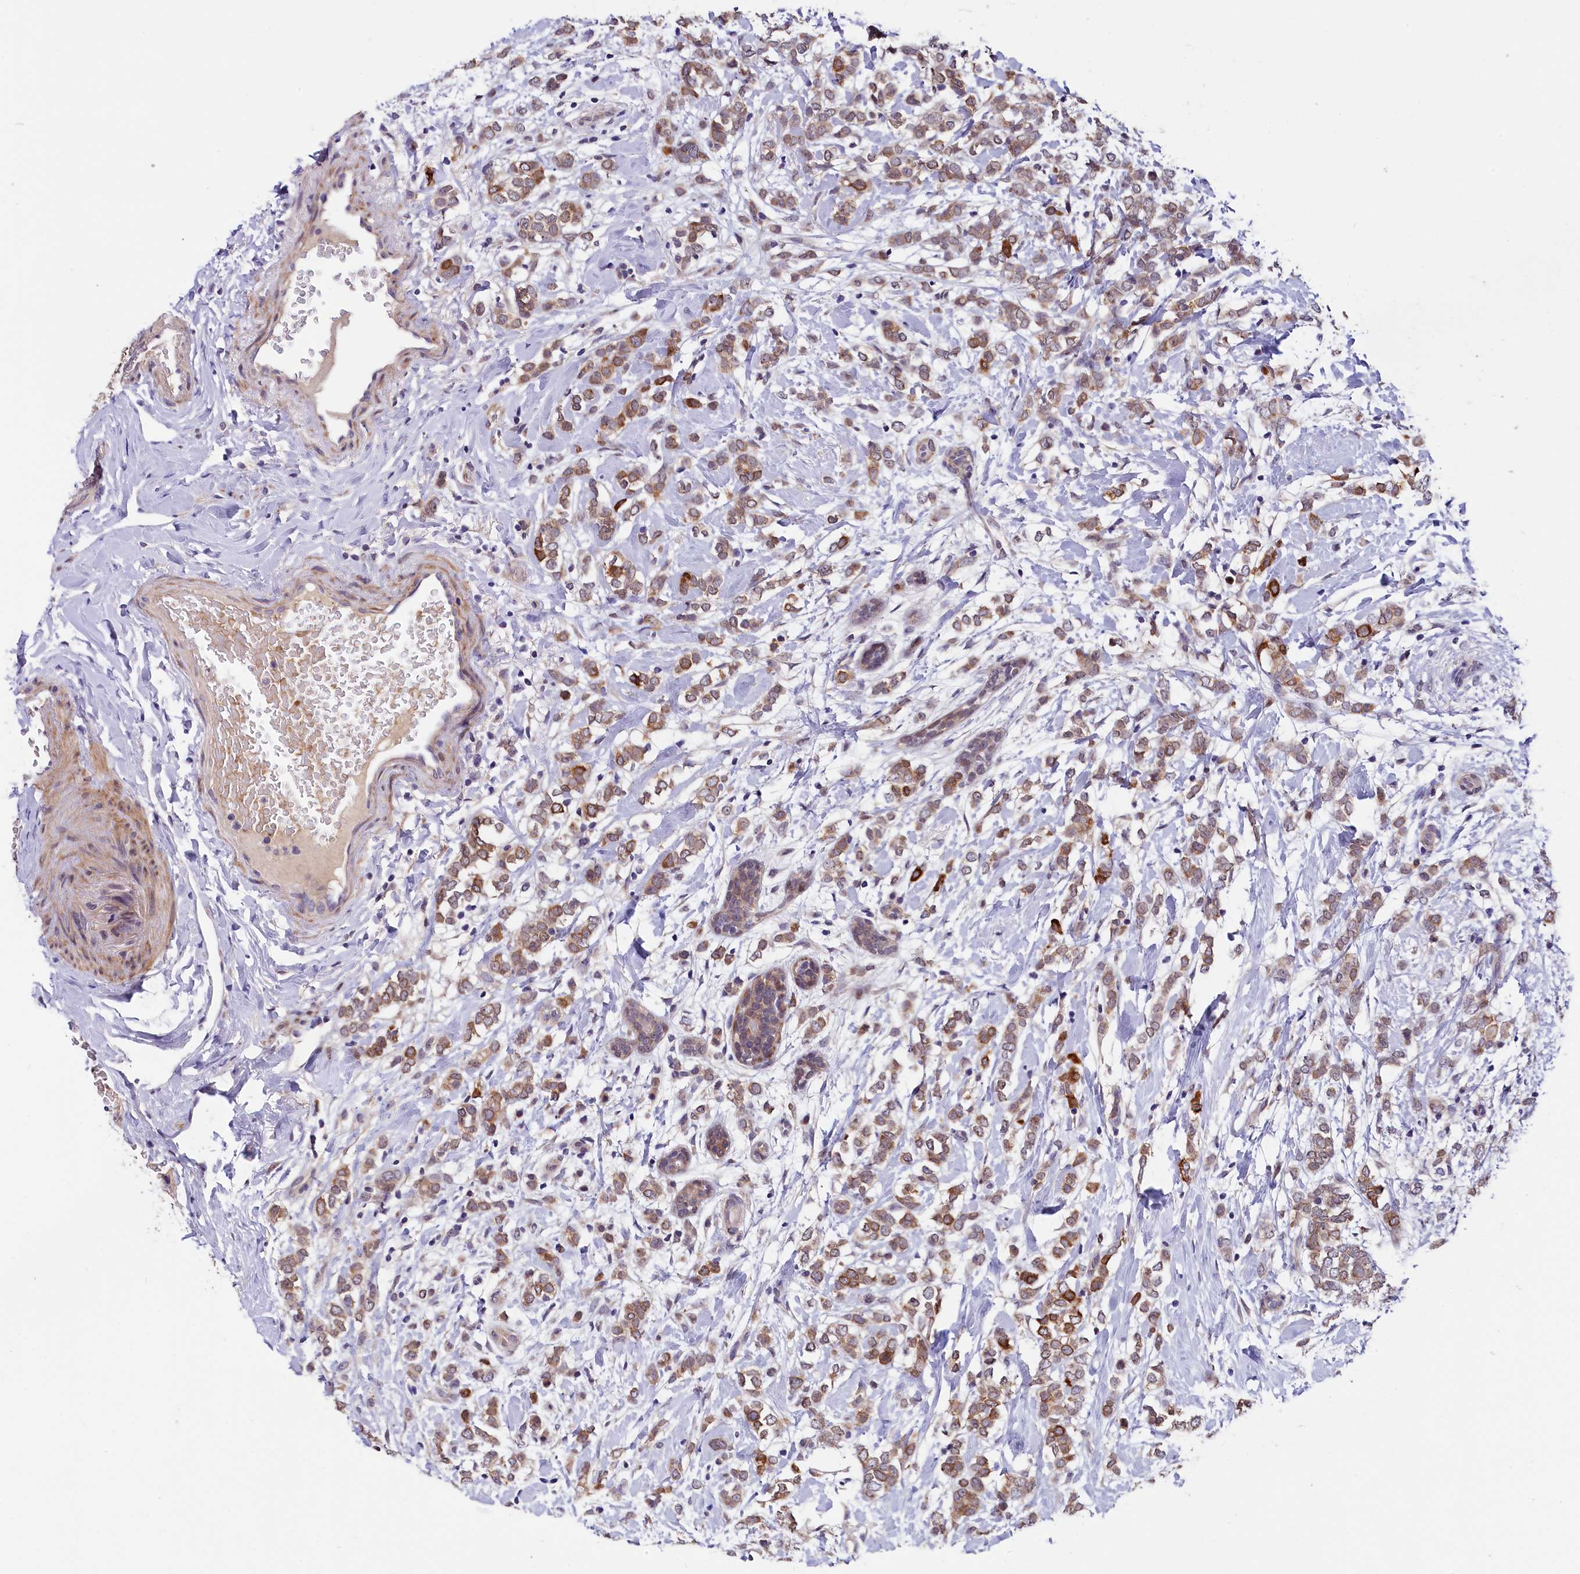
{"staining": {"intensity": "moderate", "quantity": ">75%", "location": "cytoplasmic/membranous"}, "tissue": "breast cancer", "cell_type": "Tumor cells", "image_type": "cancer", "snomed": [{"axis": "morphology", "description": "Normal tissue, NOS"}, {"axis": "morphology", "description": "Lobular carcinoma"}, {"axis": "topography", "description": "Breast"}], "caption": "Protein positivity by immunohistochemistry exhibits moderate cytoplasmic/membranous expression in approximately >75% of tumor cells in lobular carcinoma (breast). (DAB IHC with brightfield microscopy, high magnification).", "gene": "SLC39A6", "patient": {"sex": "female", "age": 47}}